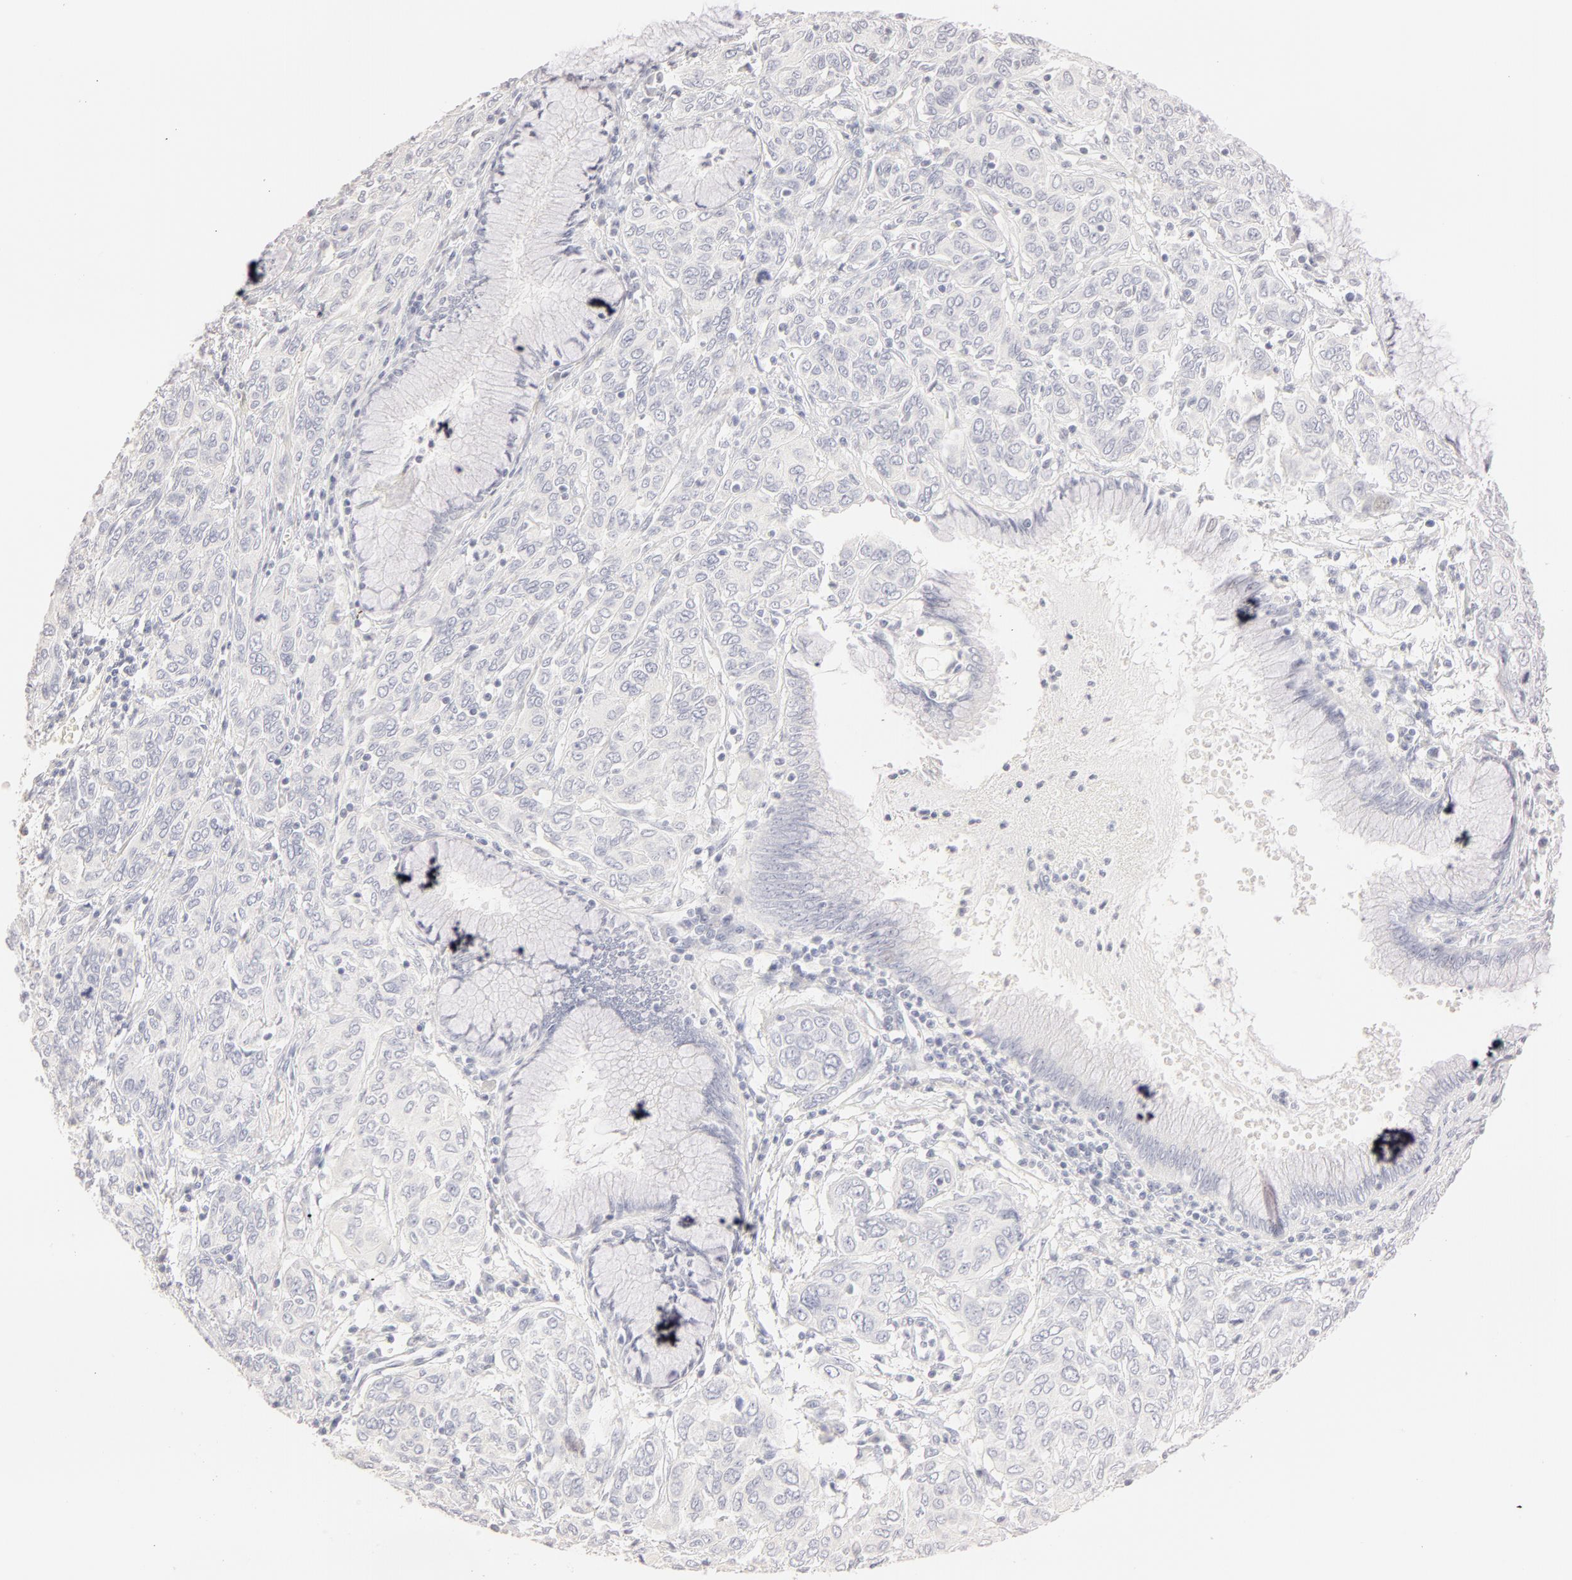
{"staining": {"intensity": "negative", "quantity": "none", "location": "none"}, "tissue": "cervical cancer", "cell_type": "Tumor cells", "image_type": "cancer", "snomed": [{"axis": "morphology", "description": "Squamous cell carcinoma, NOS"}, {"axis": "topography", "description": "Cervix"}], "caption": "Cervical squamous cell carcinoma was stained to show a protein in brown. There is no significant expression in tumor cells.", "gene": "LGALS7B", "patient": {"sex": "female", "age": 38}}